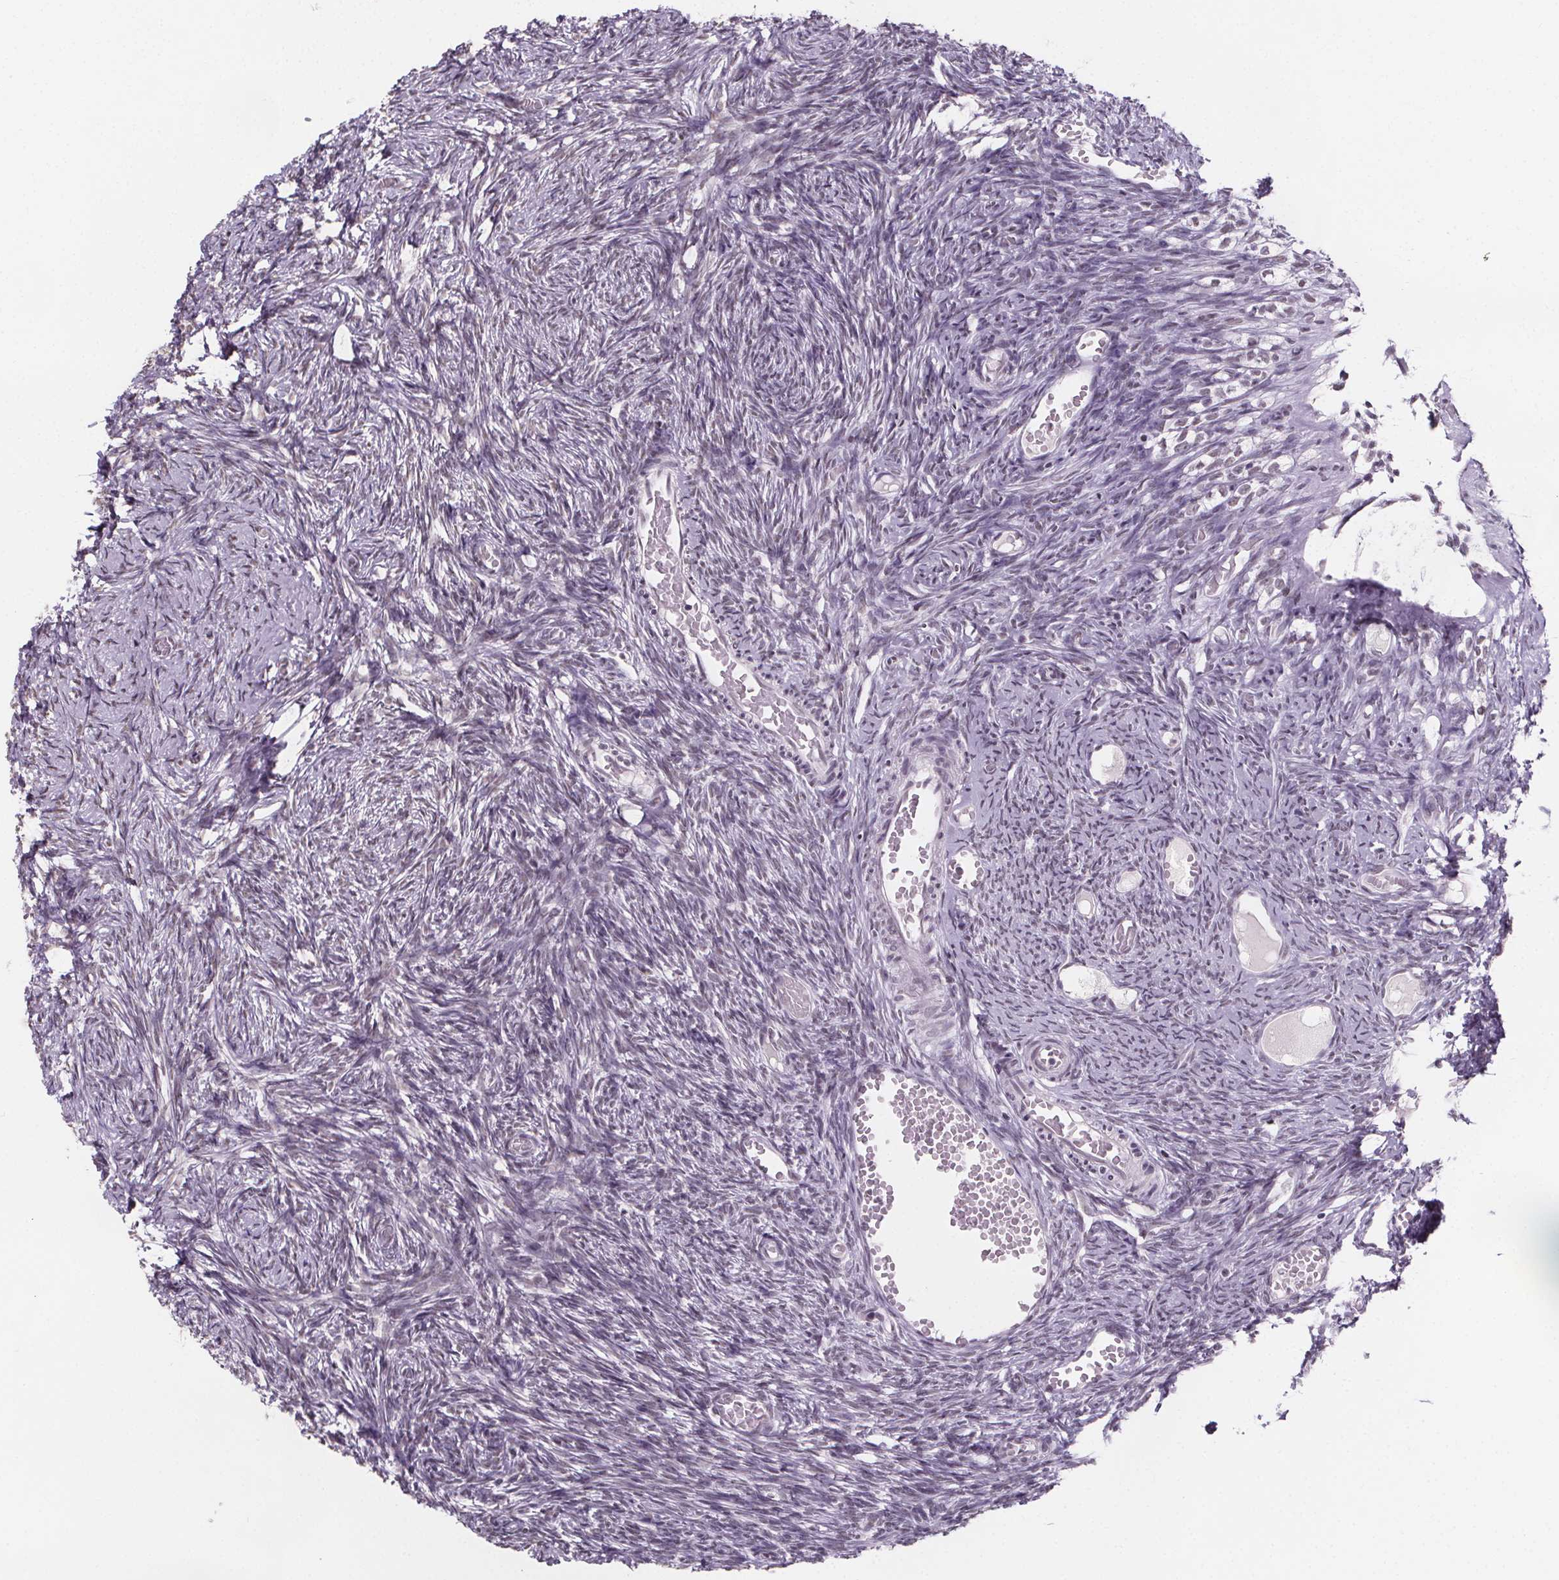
{"staining": {"intensity": "negative", "quantity": "none", "location": "none"}, "tissue": "ovary", "cell_type": "Follicle cells", "image_type": "normal", "snomed": [{"axis": "morphology", "description": "Normal tissue, NOS"}, {"axis": "topography", "description": "Ovary"}], "caption": "This is an immunohistochemistry (IHC) micrograph of normal human ovary. There is no positivity in follicle cells.", "gene": "ZNF572", "patient": {"sex": "female", "age": 39}}